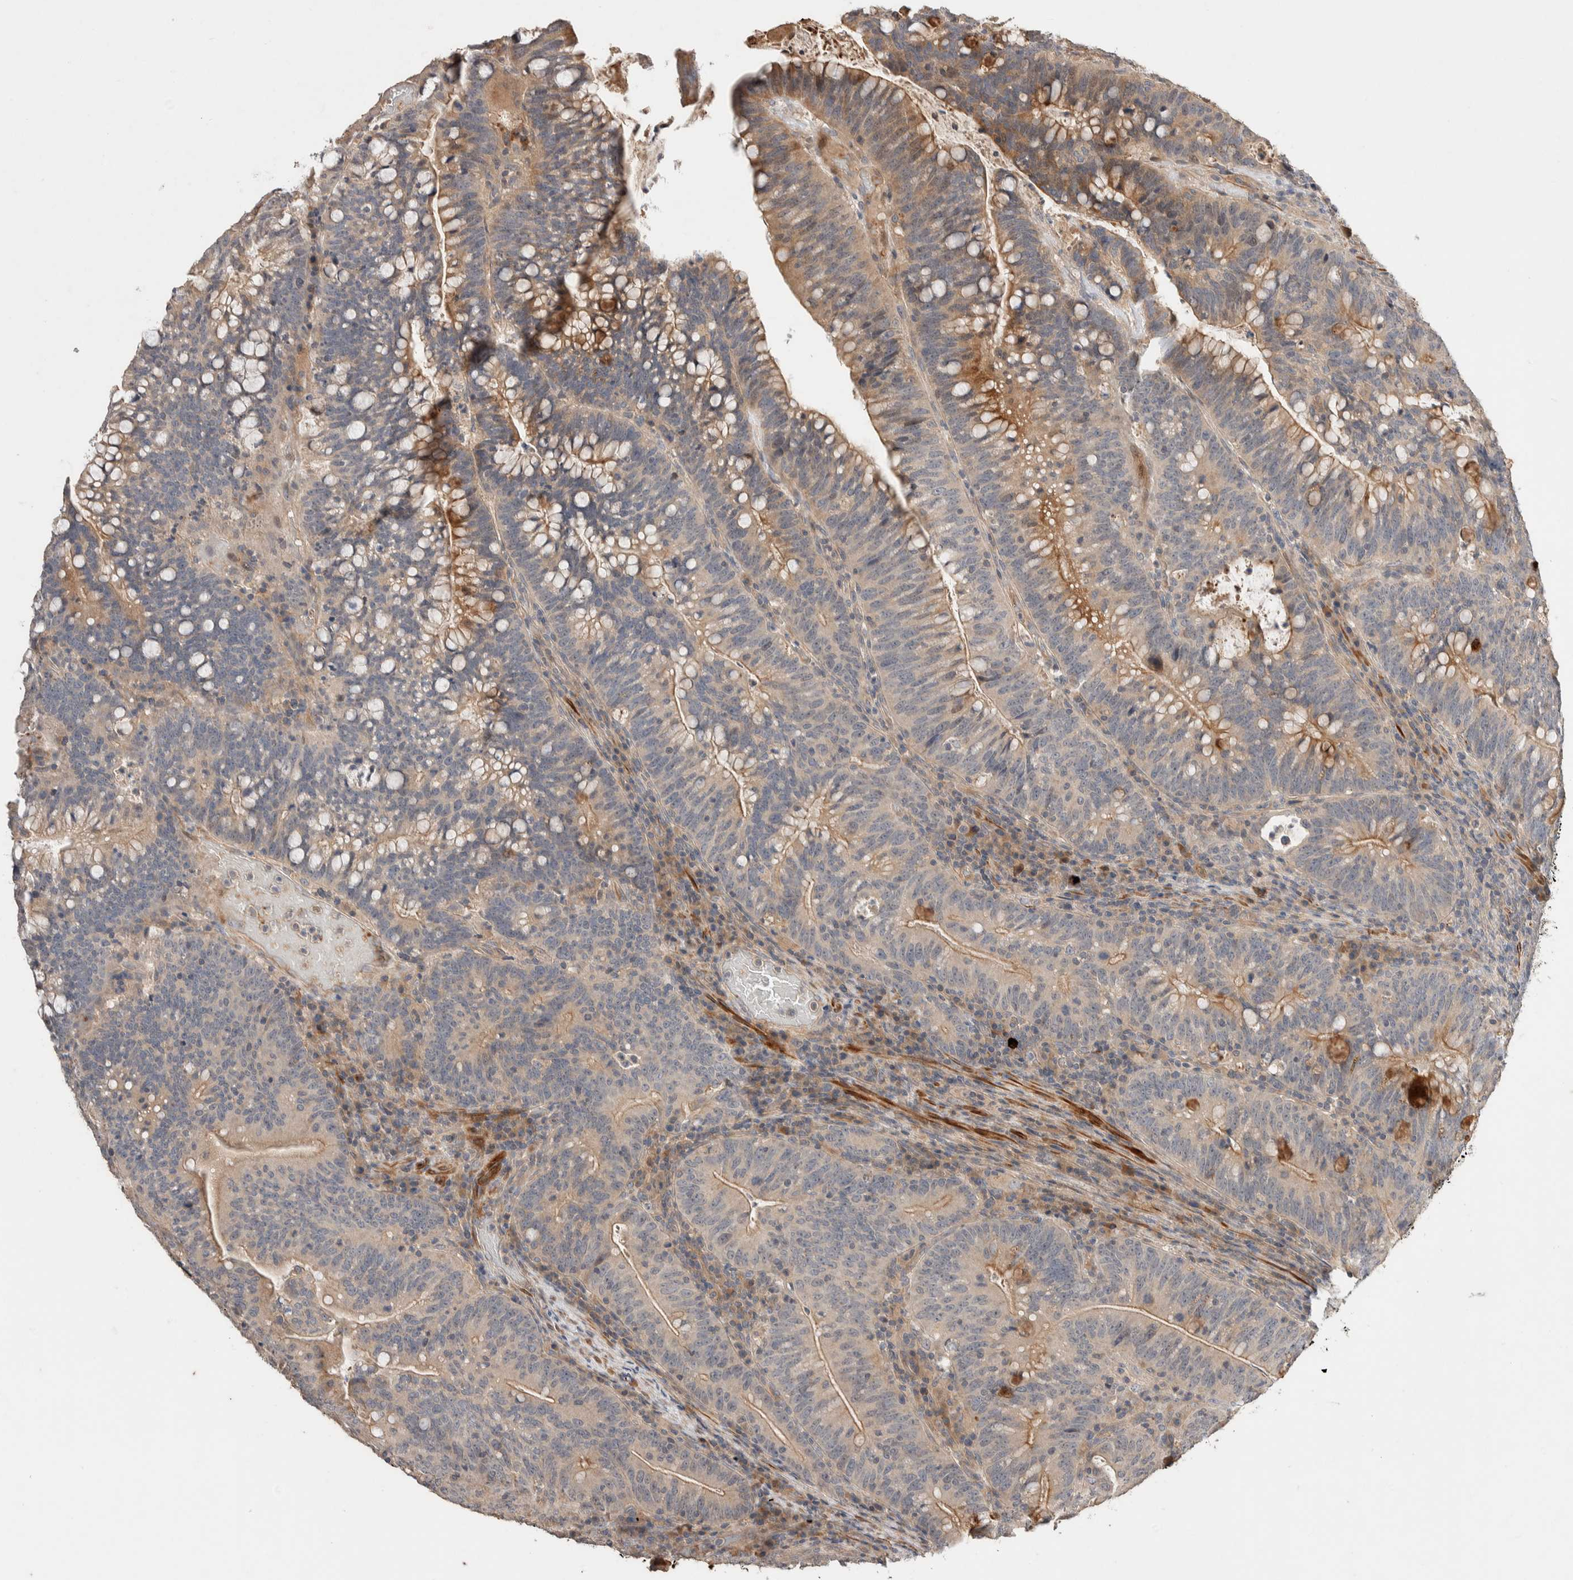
{"staining": {"intensity": "moderate", "quantity": "25%-75%", "location": "cytoplasmic/membranous"}, "tissue": "colorectal cancer", "cell_type": "Tumor cells", "image_type": "cancer", "snomed": [{"axis": "morphology", "description": "Adenocarcinoma, NOS"}, {"axis": "topography", "description": "Colon"}], "caption": "Immunohistochemistry histopathology image of human adenocarcinoma (colorectal) stained for a protein (brown), which shows medium levels of moderate cytoplasmic/membranous staining in approximately 25%-75% of tumor cells.", "gene": "WDR91", "patient": {"sex": "female", "age": 66}}